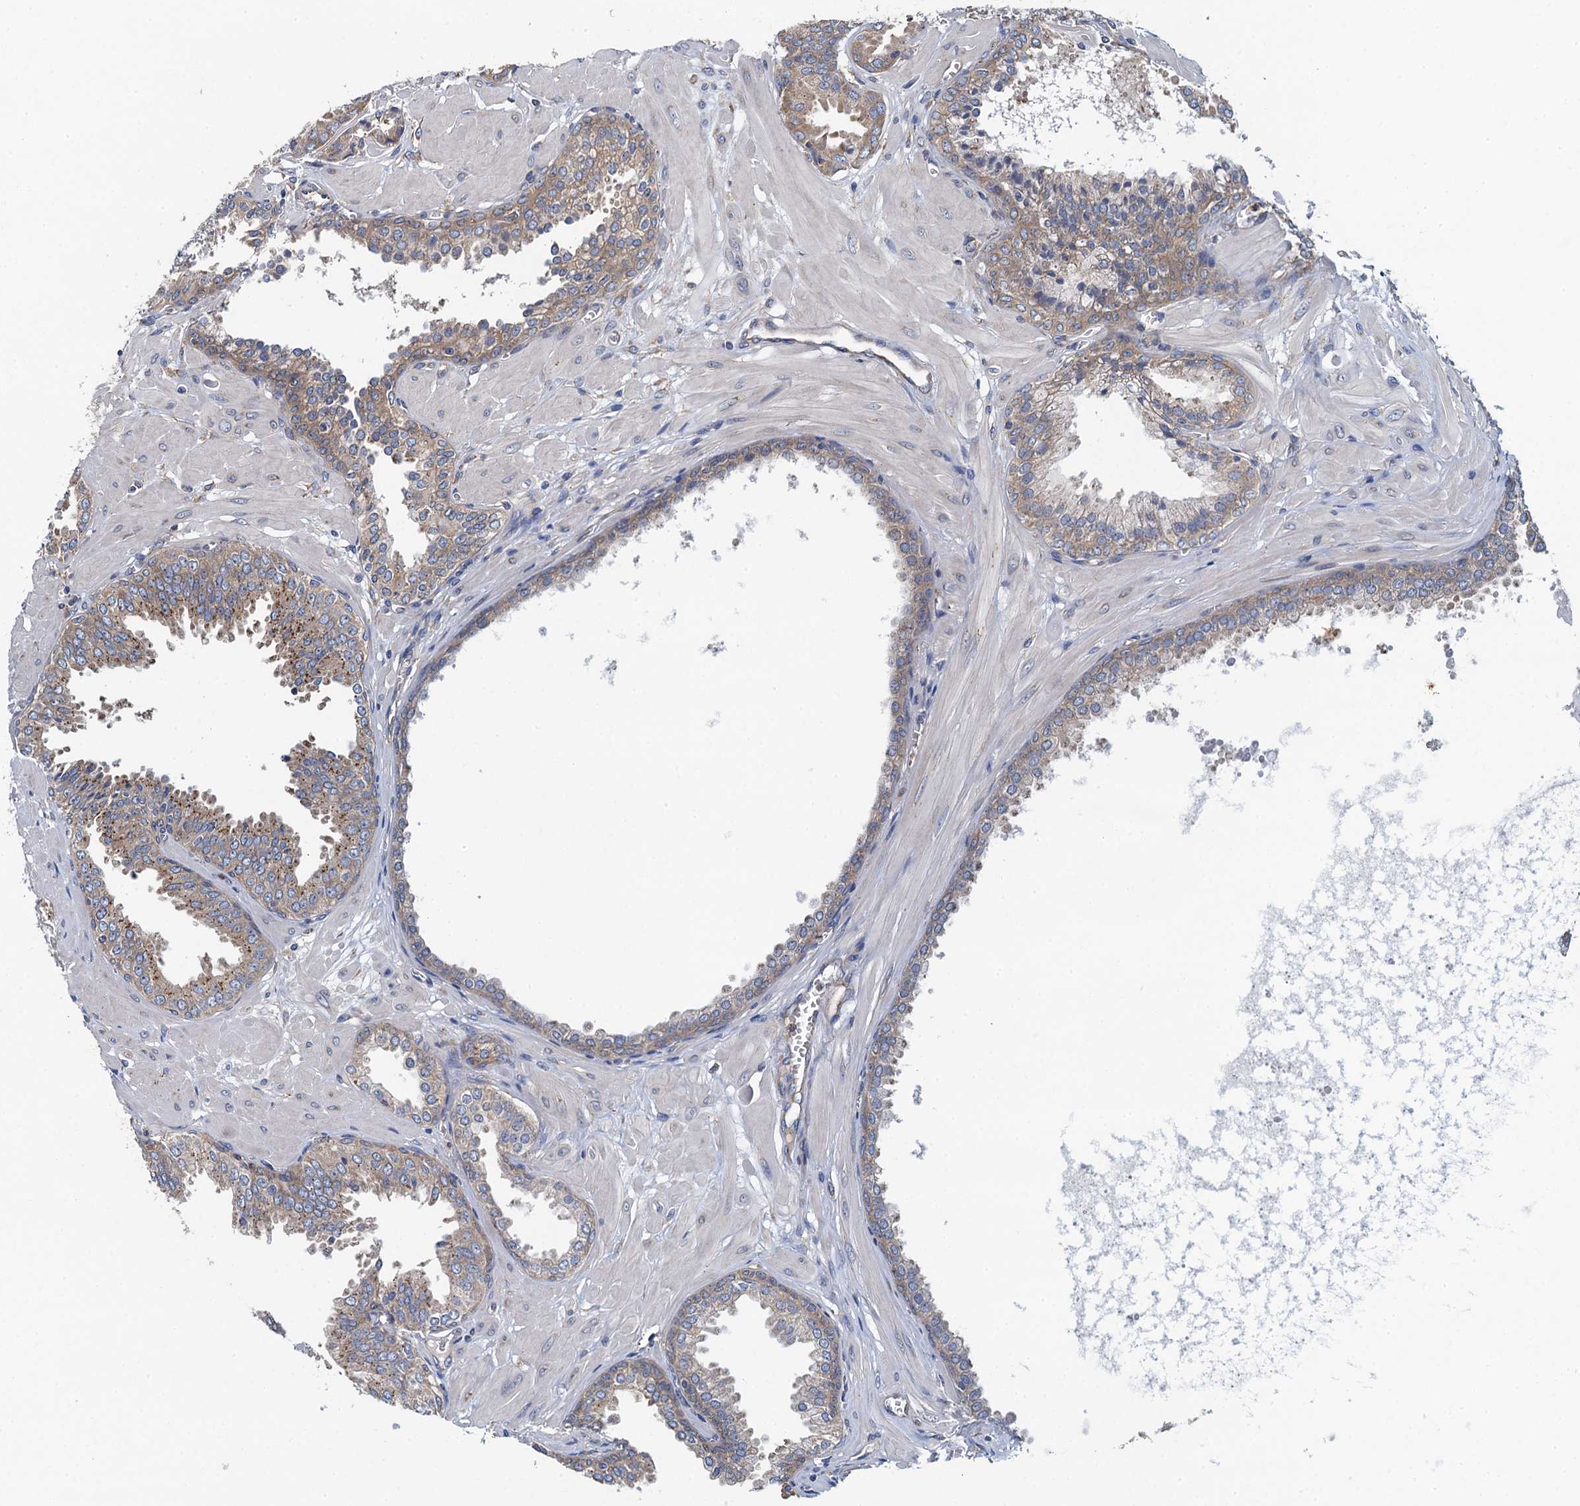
{"staining": {"intensity": "moderate", "quantity": "<25%", "location": "cytoplasmic/membranous"}, "tissue": "prostate cancer", "cell_type": "Tumor cells", "image_type": "cancer", "snomed": [{"axis": "morphology", "description": "Adenocarcinoma, Low grade"}, {"axis": "topography", "description": "Prostate"}], "caption": "Prostate low-grade adenocarcinoma stained for a protein reveals moderate cytoplasmic/membranous positivity in tumor cells.", "gene": "ADCY9", "patient": {"sex": "male", "age": 67}}